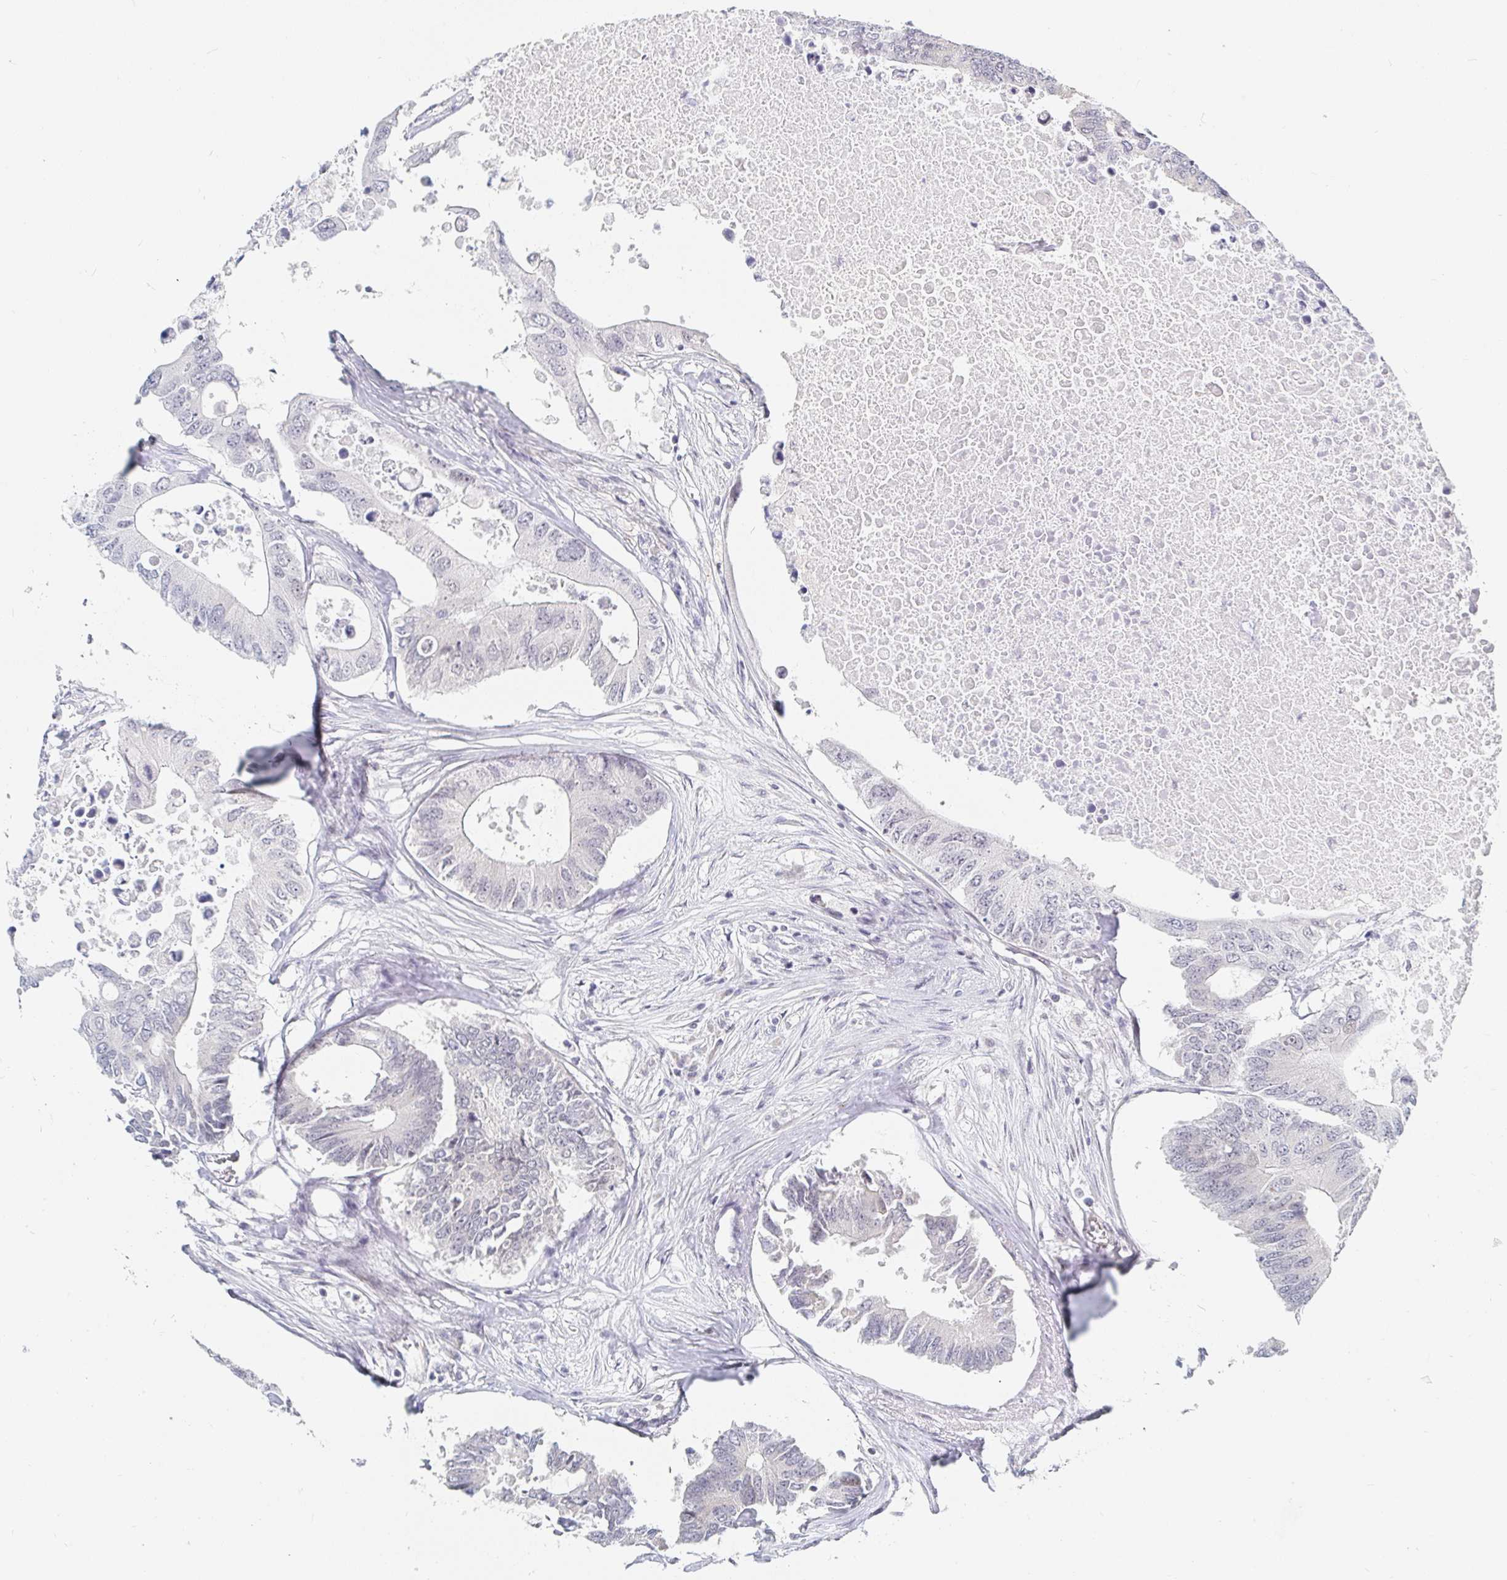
{"staining": {"intensity": "negative", "quantity": "none", "location": "none"}, "tissue": "colorectal cancer", "cell_type": "Tumor cells", "image_type": "cancer", "snomed": [{"axis": "morphology", "description": "Adenocarcinoma, NOS"}, {"axis": "topography", "description": "Colon"}], "caption": "High magnification brightfield microscopy of colorectal adenocarcinoma stained with DAB (3,3'-diaminobenzidine) (brown) and counterstained with hematoxylin (blue): tumor cells show no significant positivity.", "gene": "CHD2", "patient": {"sex": "male", "age": 71}}